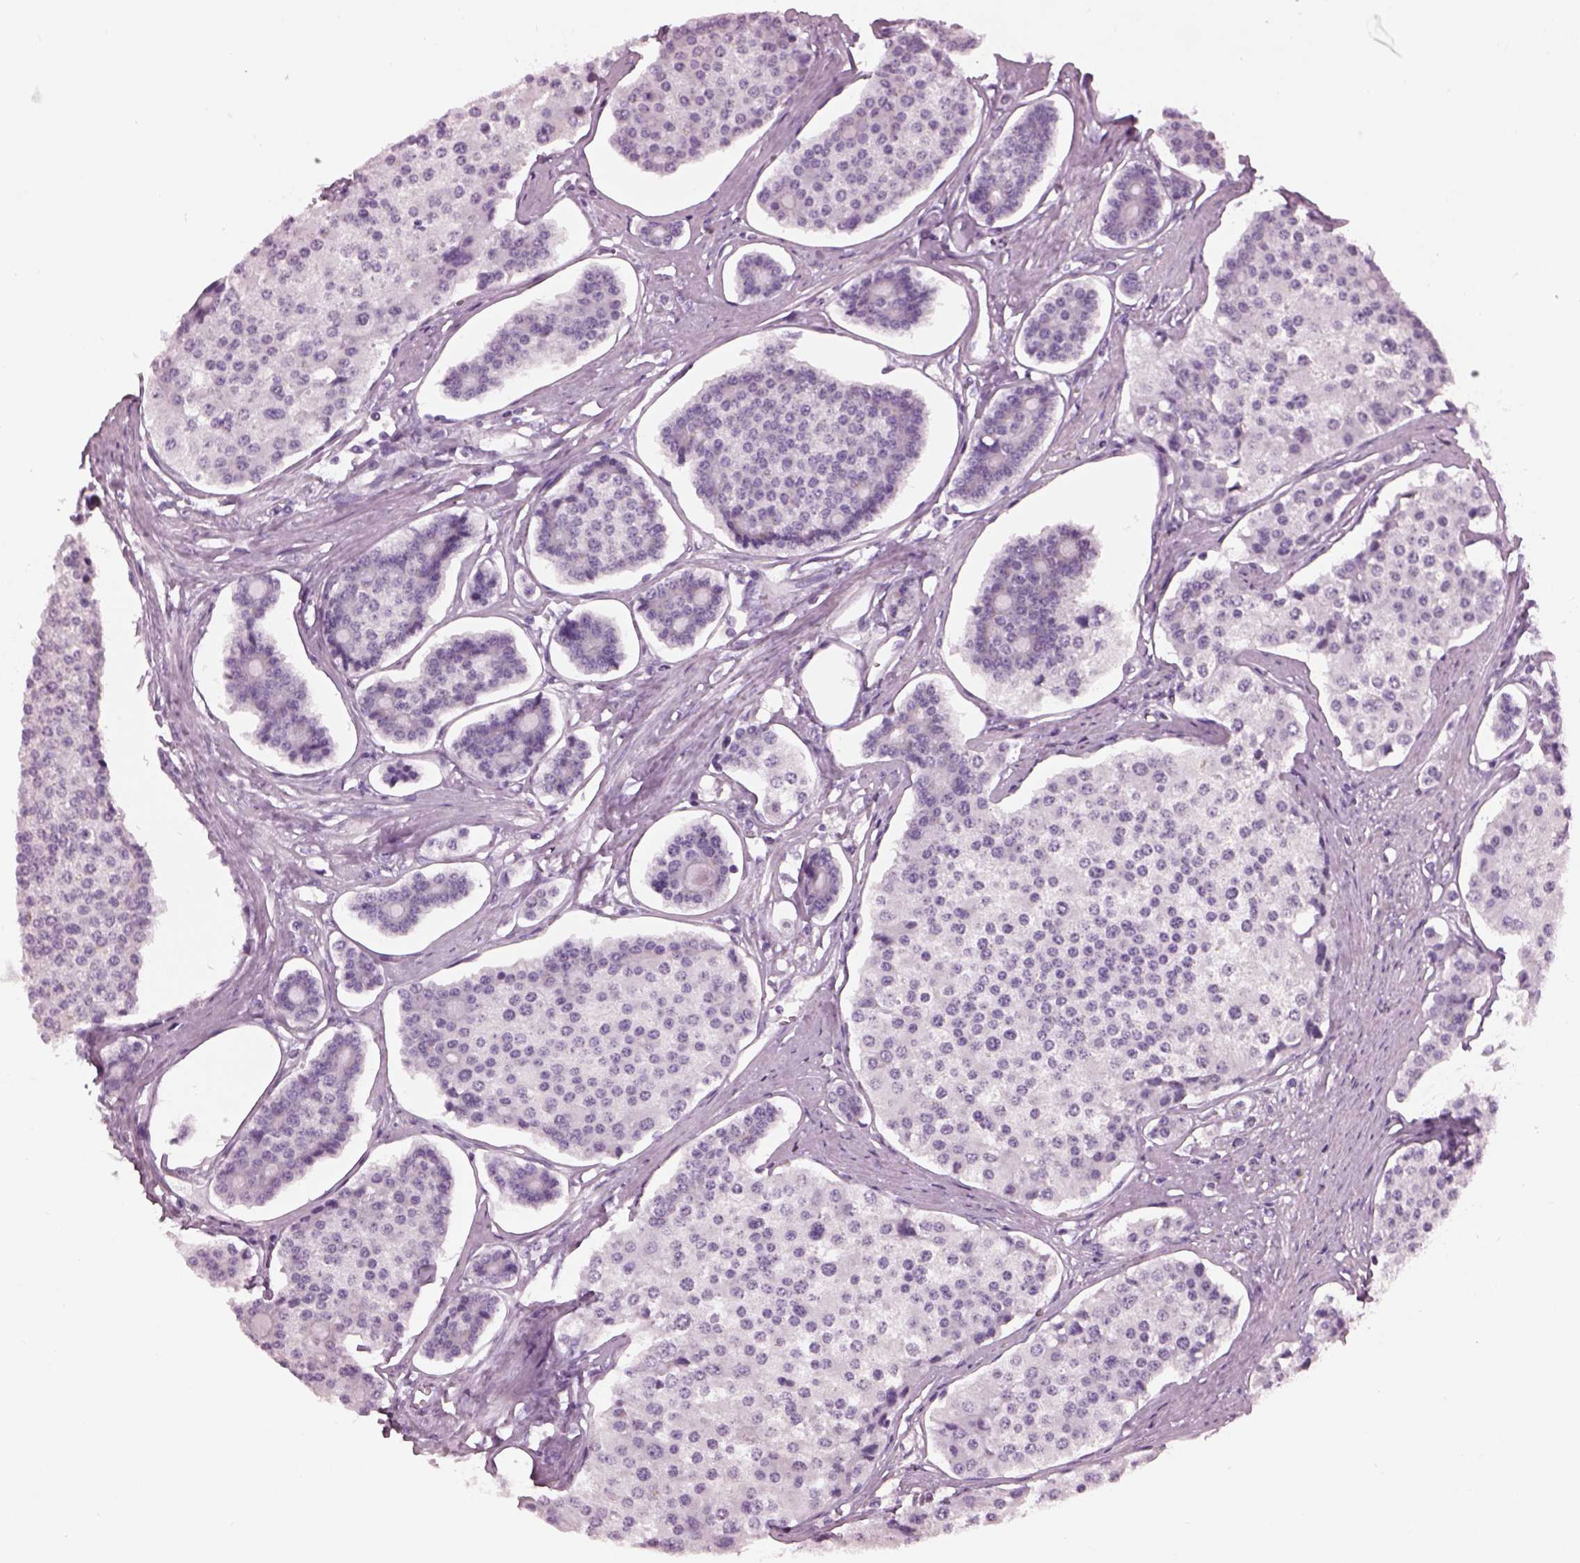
{"staining": {"intensity": "negative", "quantity": "none", "location": "none"}, "tissue": "carcinoid", "cell_type": "Tumor cells", "image_type": "cancer", "snomed": [{"axis": "morphology", "description": "Carcinoid, malignant, NOS"}, {"axis": "topography", "description": "Small intestine"}], "caption": "High power microscopy image of an immunohistochemistry (IHC) micrograph of malignant carcinoid, revealing no significant staining in tumor cells. Brightfield microscopy of immunohistochemistry stained with DAB (brown) and hematoxylin (blue), captured at high magnification.", "gene": "PACRG", "patient": {"sex": "female", "age": 65}}